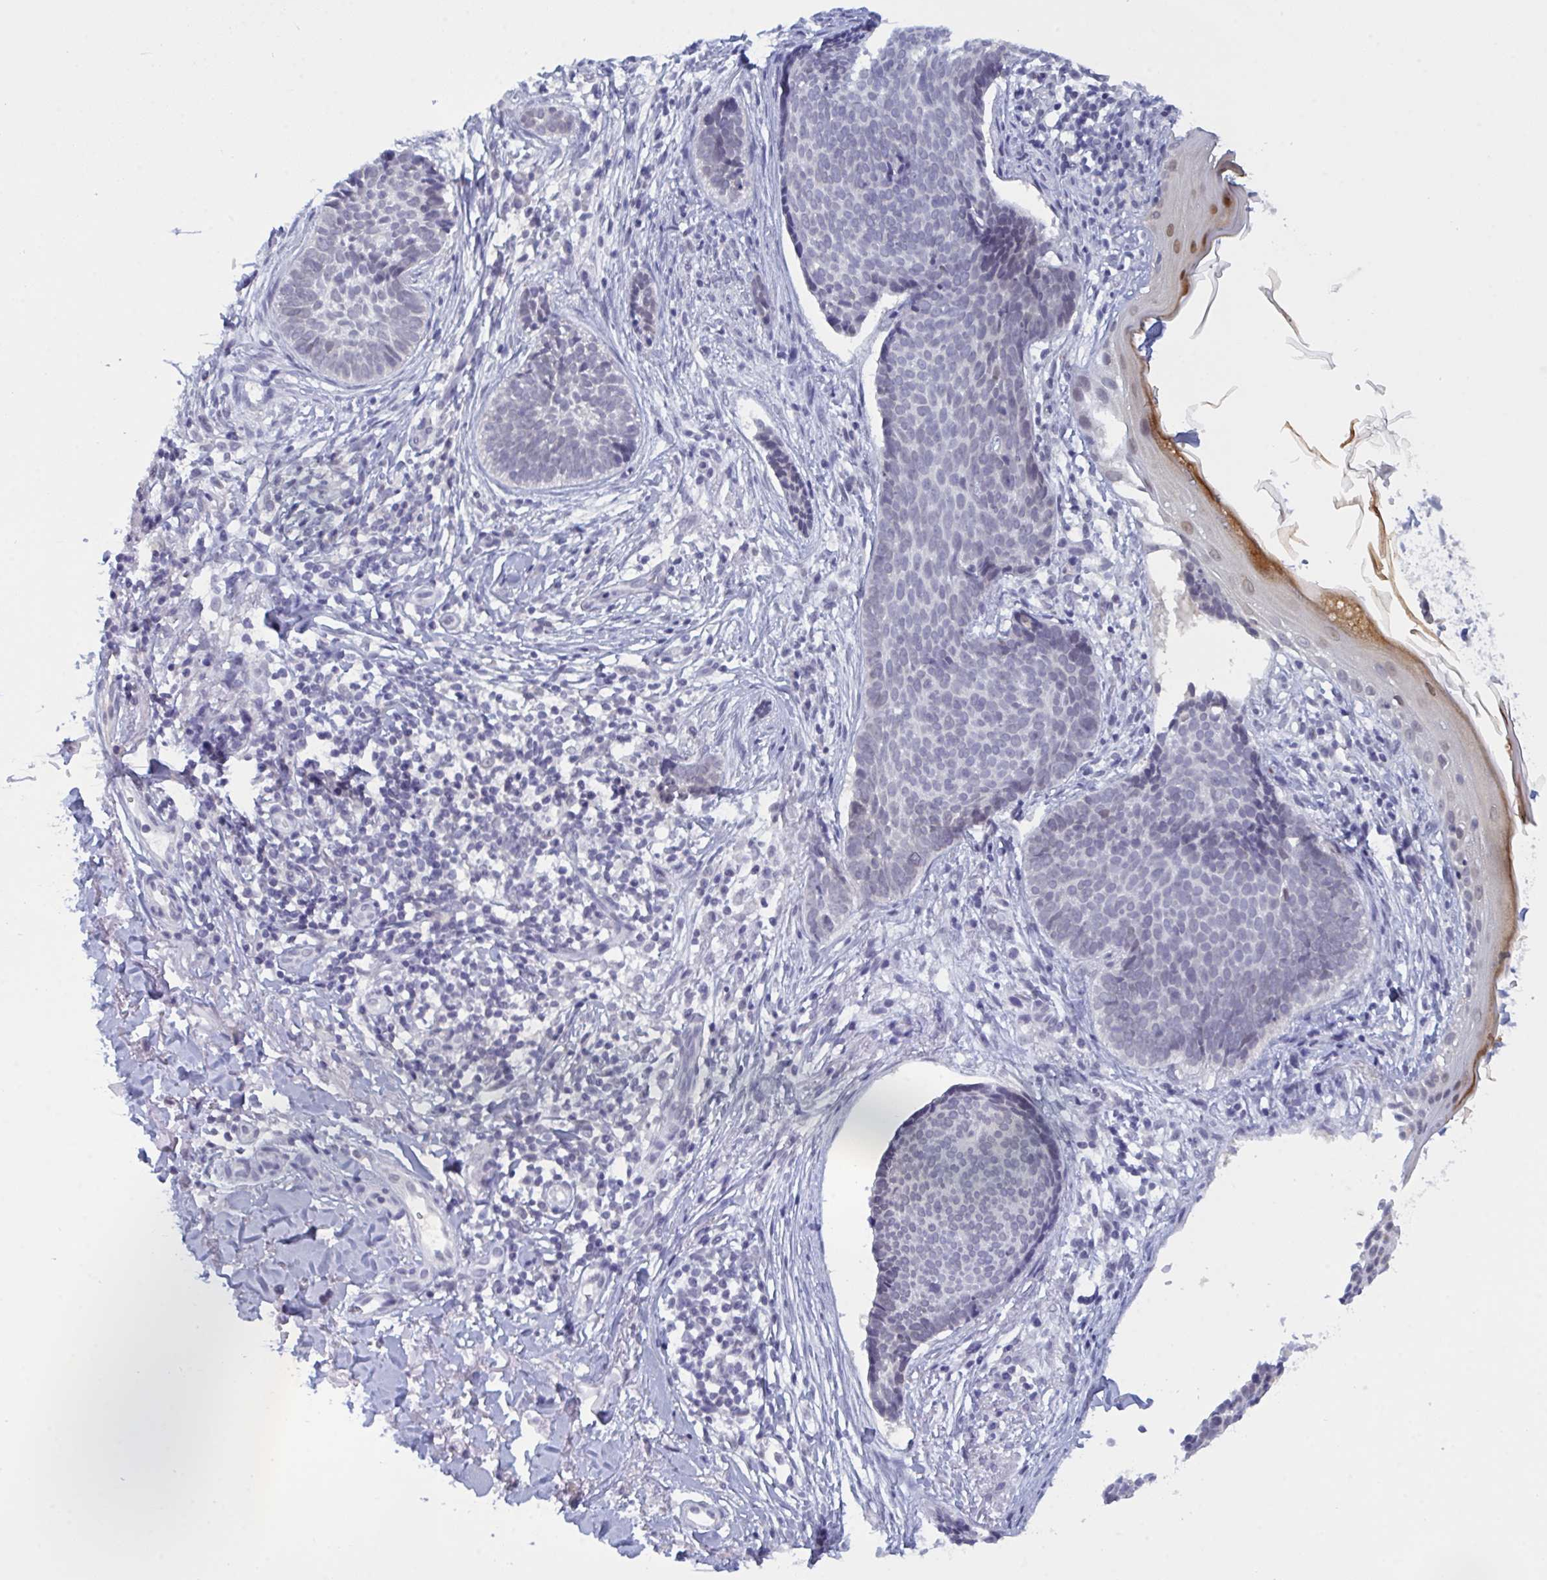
{"staining": {"intensity": "negative", "quantity": "none", "location": "none"}, "tissue": "skin cancer", "cell_type": "Tumor cells", "image_type": "cancer", "snomed": [{"axis": "morphology", "description": "Basal cell carcinoma"}, {"axis": "topography", "description": "Skin"}, {"axis": "topography", "description": "Skin of back"}], "caption": "This photomicrograph is of skin cancer stained with immunohistochemistry (IHC) to label a protein in brown with the nuclei are counter-stained blue. There is no staining in tumor cells. (DAB IHC, high magnification).", "gene": "SERPINB13", "patient": {"sex": "male", "age": 81}}